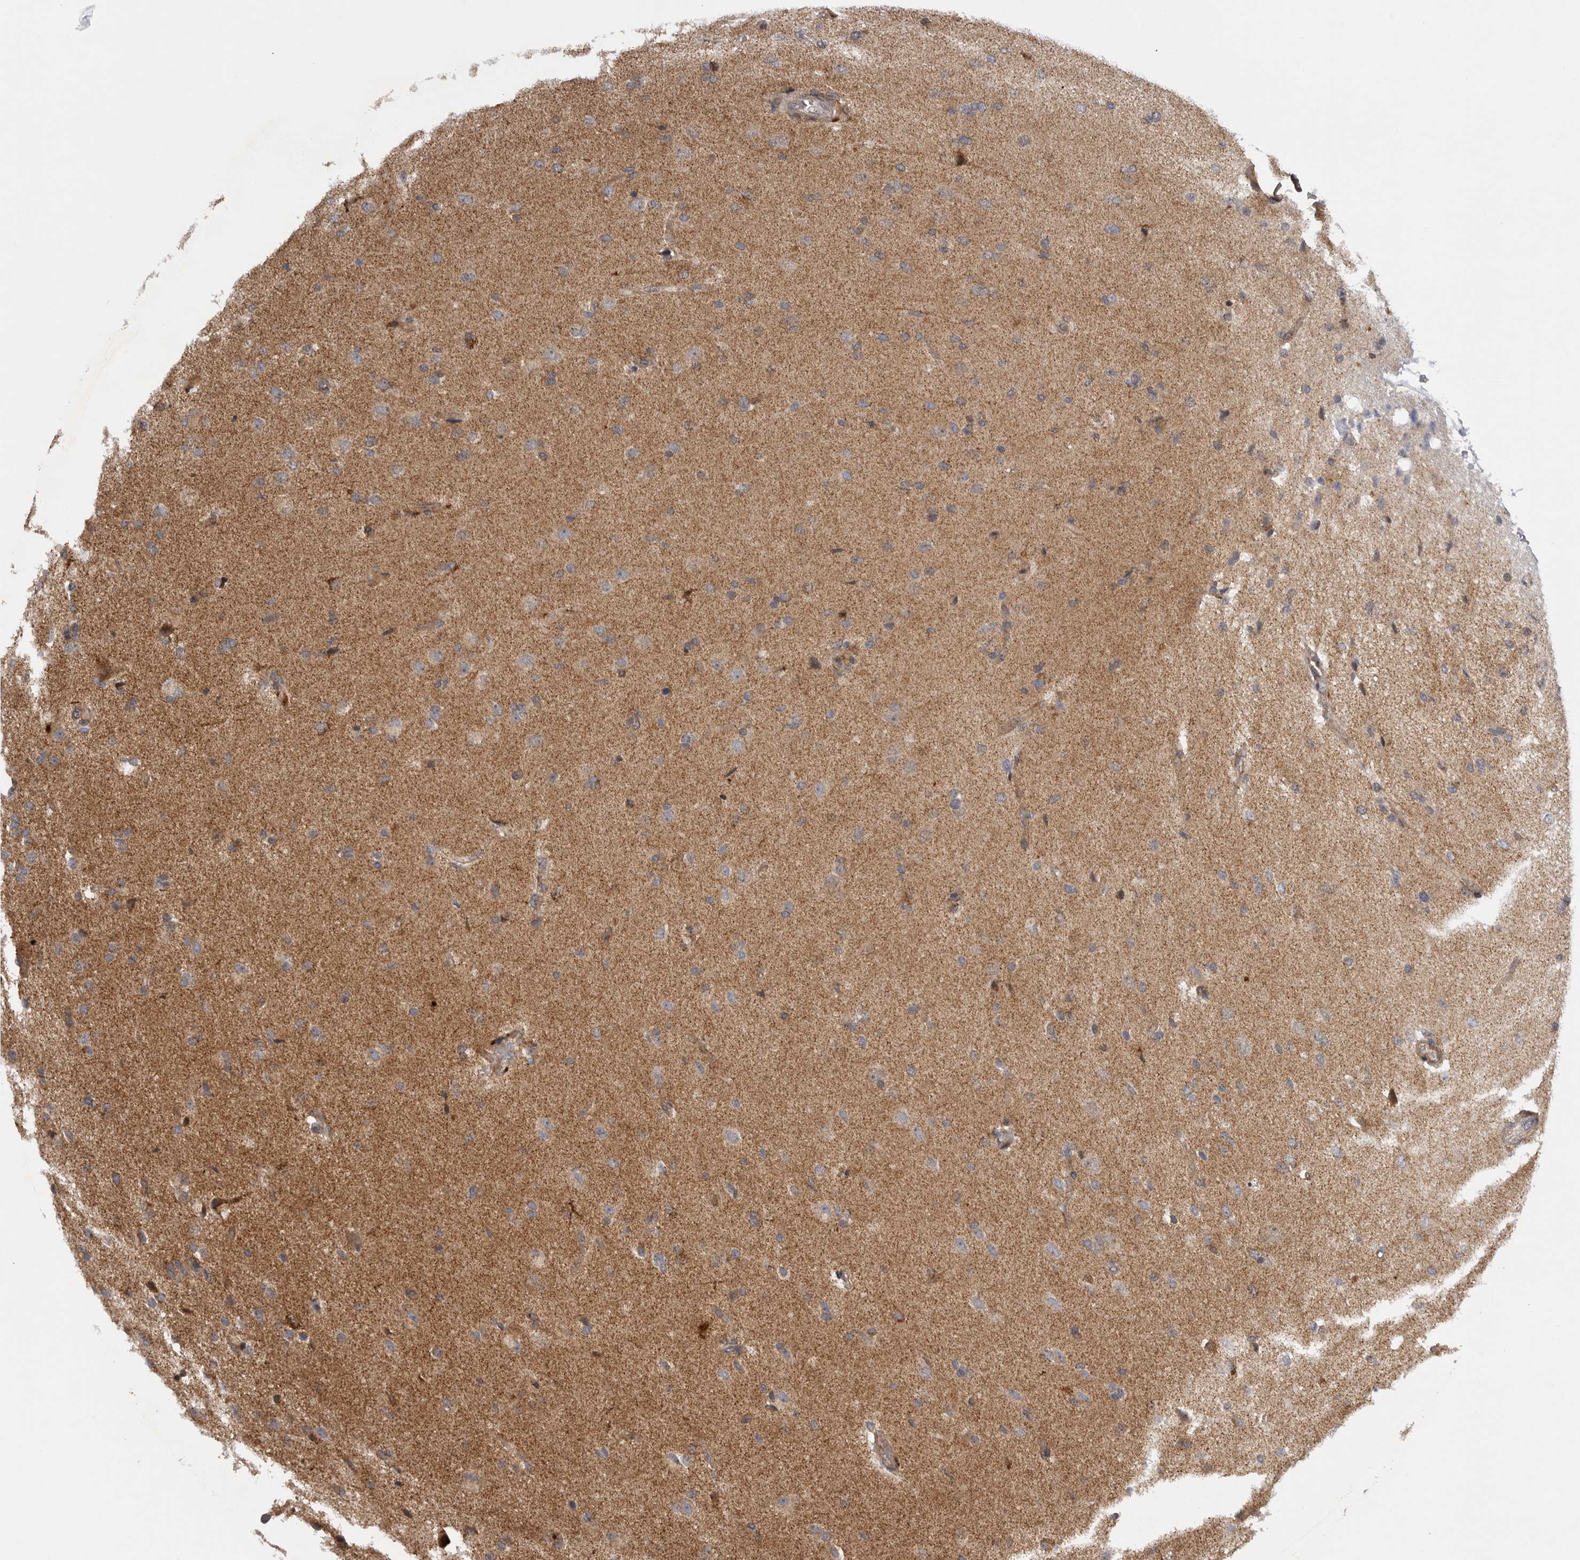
{"staining": {"intensity": "moderate", "quantity": "<25%", "location": "cytoplasmic/membranous"}, "tissue": "glioma", "cell_type": "Tumor cells", "image_type": "cancer", "snomed": [{"axis": "morphology", "description": "Glioma, malignant, High grade"}, {"axis": "topography", "description": "Brain"}], "caption": "Immunohistochemistry (IHC) histopathology image of human malignant glioma (high-grade) stained for a protein (brown), which exhibits low levels of moderate cytoplasmic/membranous staining in approximately <25% of tumor cells.", "gene": "TMPRSS11F", "patient": {"sex": "male", "age": 72}}